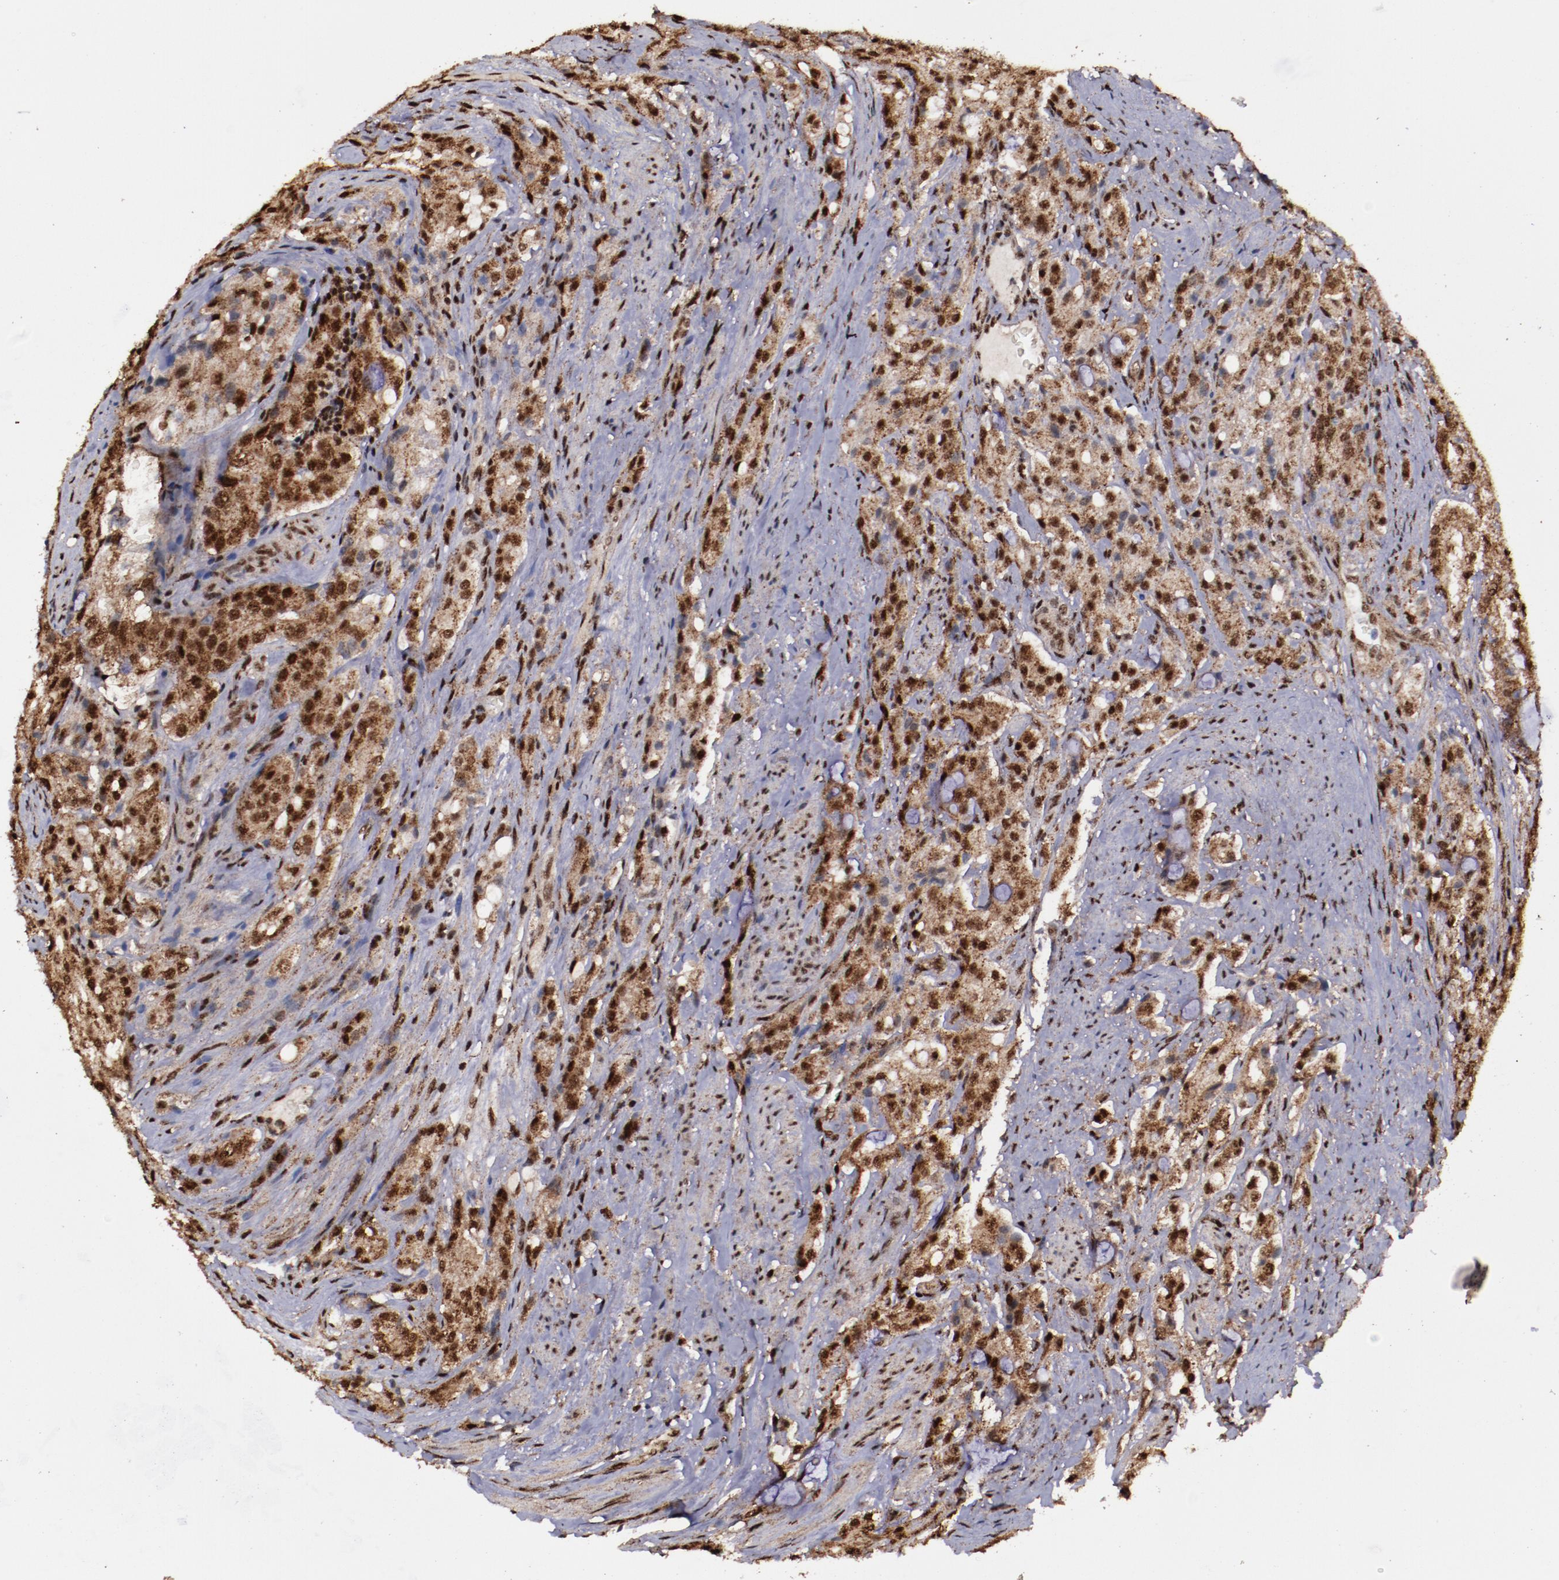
{"staining": {"intensity": "moderate", "quantity": ">75%", "location": "cytoplasmic/membranous,nuclear"}, "tissue": "prostate cancer", "cell_type": "Tumor cells", "image_type": "cancer", "snomed": [{"axis": "morphology", "description": "Adenocarcinoma, Medium grade"}, {"axis": "topography", "description": "Prostate"}], "caption": "Human prostate cancer (medium-grade adenocarcinoma) stained with a brown dye displays moderate cytoplasmic/membranous and nuclear positive expression in about >75% of tumor cells.", "gene": "SNW1", "patient": {"sex": "male", "age": 72}}